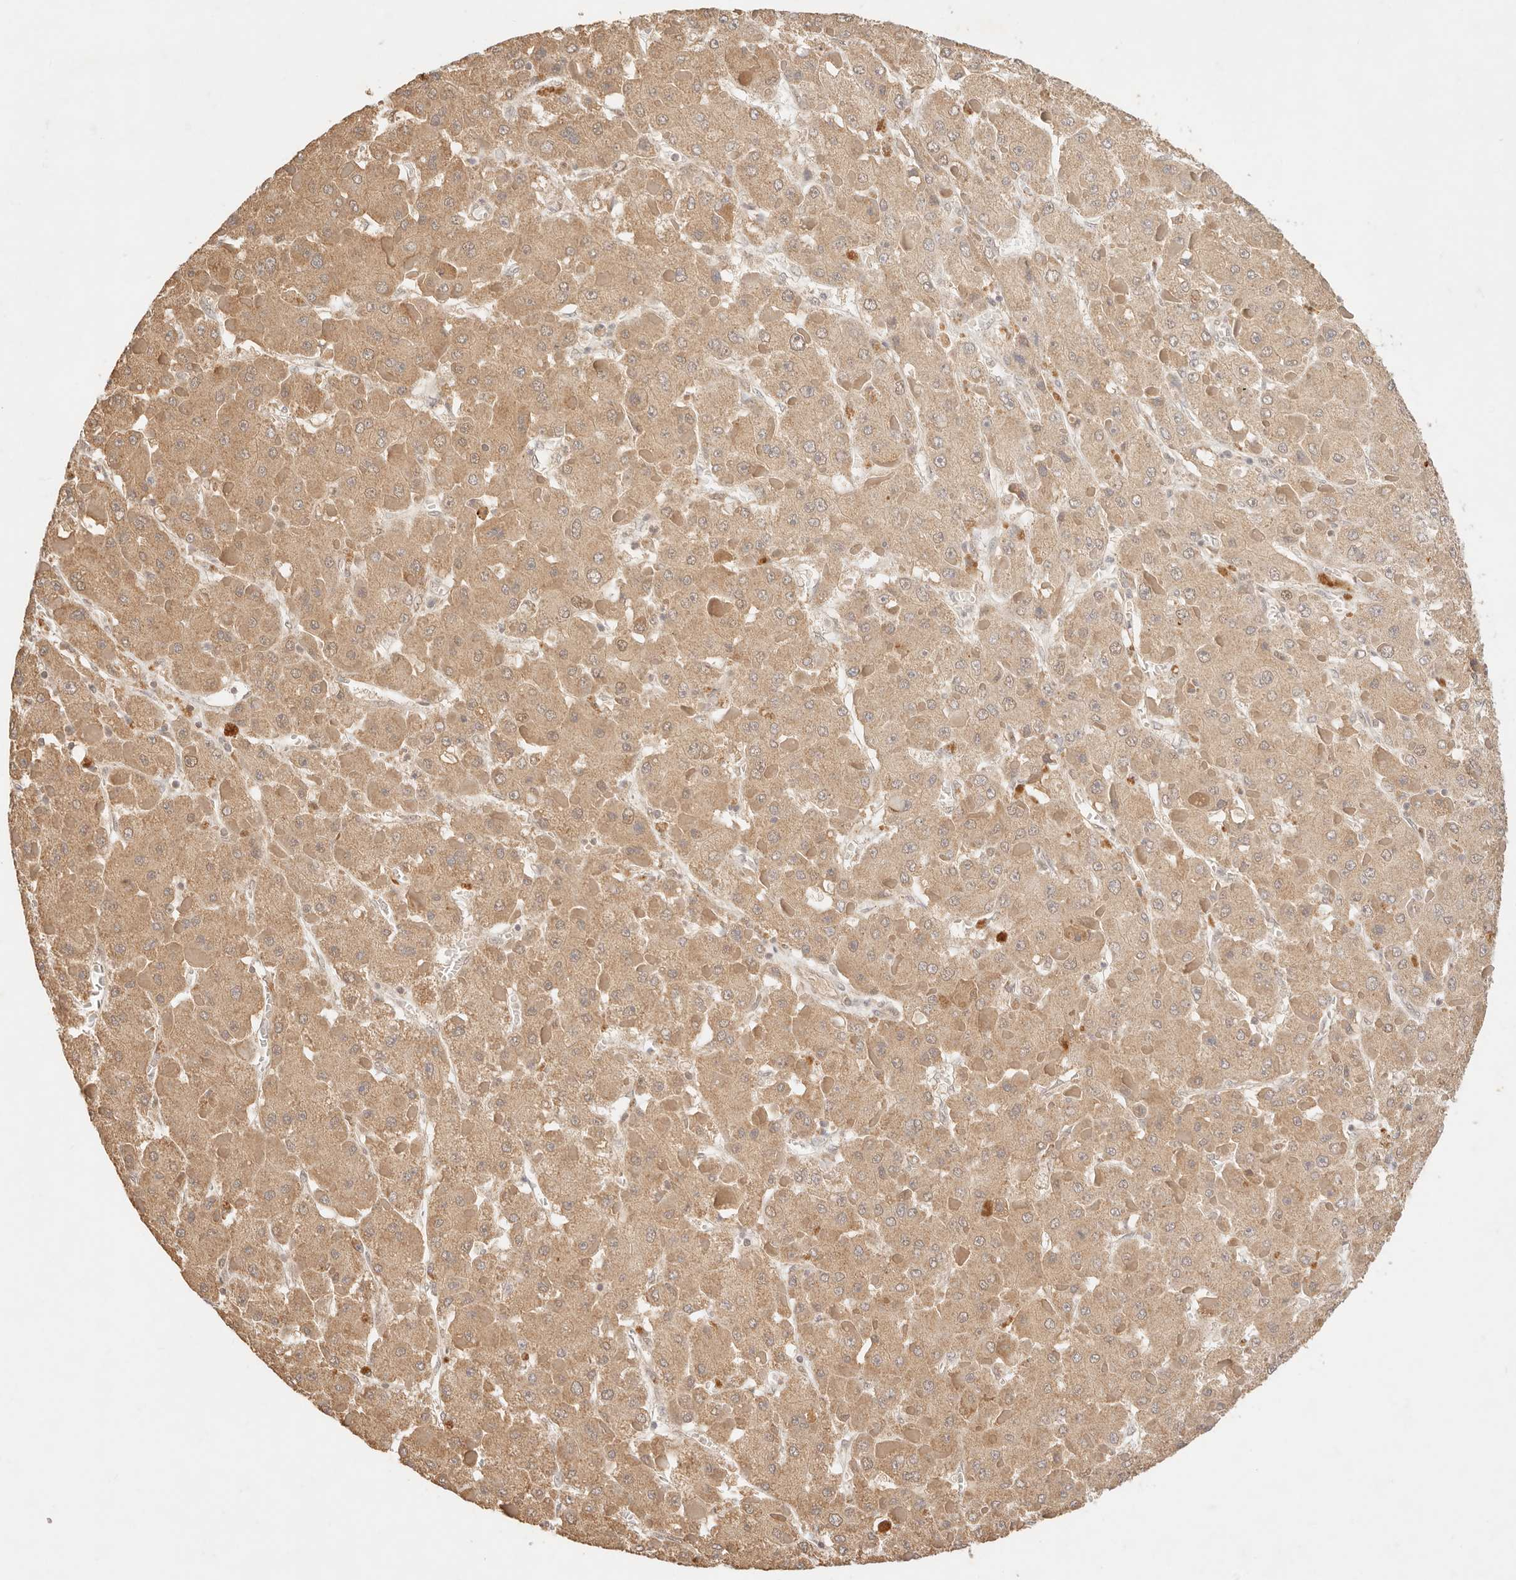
{"staining": {"intensity": "moderate", "quantity": ">75%", "location": "cytoplasmic/membranous"}, "tissue": "liver cancer", "cell_type": "Tumor cells", "image_type": "cancer", "snomed": [{"axis": "morphology", "description": "Carcinoma, Hepatocellular, NOS"}, {"axis": "topography", "description": "Liver"}], "caption": "This is an image of immunohistochemistry (IHC) staining of liver cancer, which shows moderate expression in the cytoplasmic/membranous of tumor cells.", "gene": "TRIM11", "patient": {"sex": "female", "age": 73}}